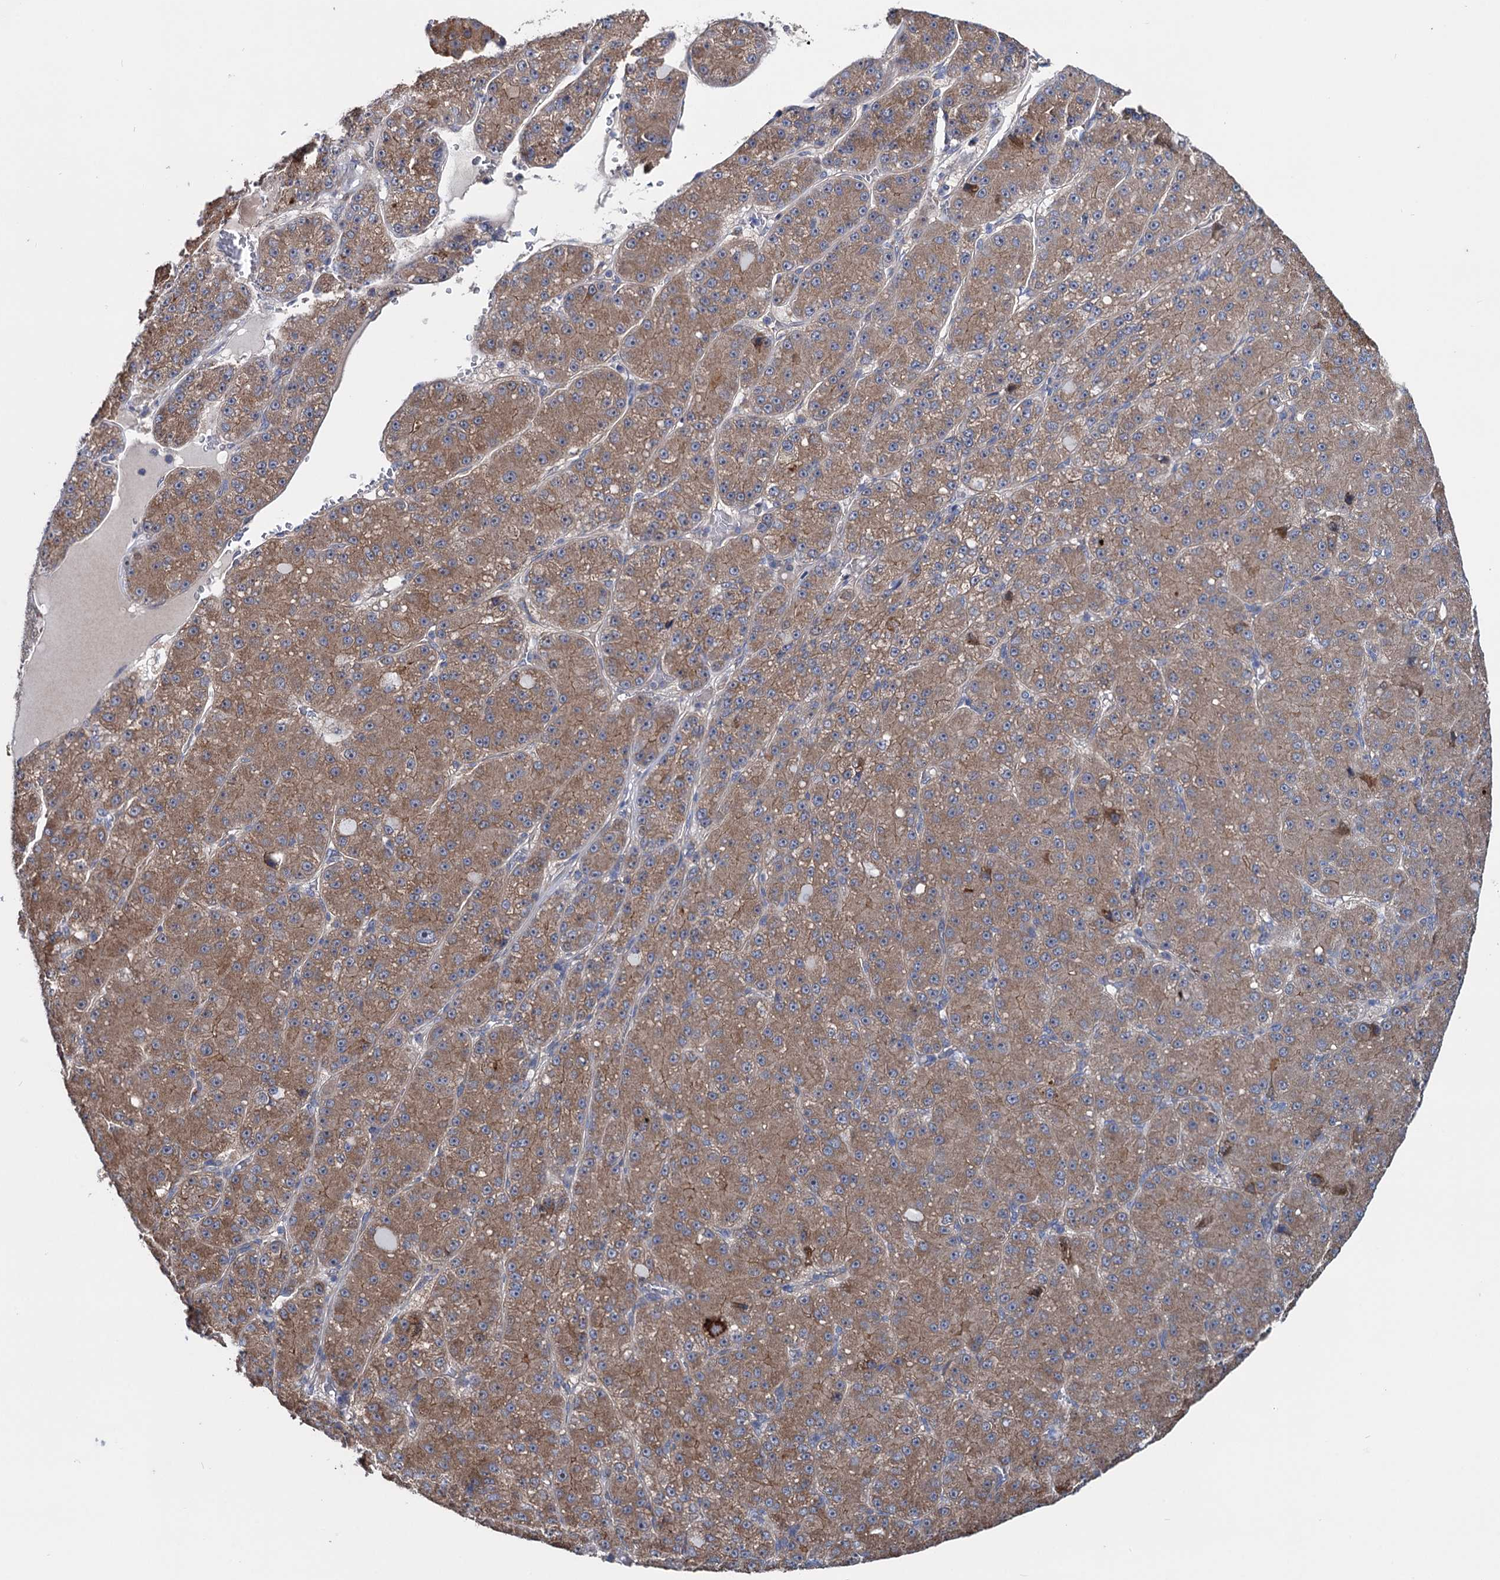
{"staining": {"intensity": "moderate", "quantity": ">75%", "location": "cytoplasmic/membranous"}, "tissue": "liver cancer", "cell_type": "Tumor cells", "image_type": "cancer", "snomed": [{"axis": "morphology", "description": "Carcinoma, Hepatocellular, NOS"}, {"axis": "topography", "description": "Liver"}], "caption": "Protein expression analysis of human hepatocellular carcinoma (liver) reveals moderate cytoplasmic/membranous expression in approximately >75% of tumor cells.", "gene": "EYA4", "patient": {"sex": "male", "age": 67}}